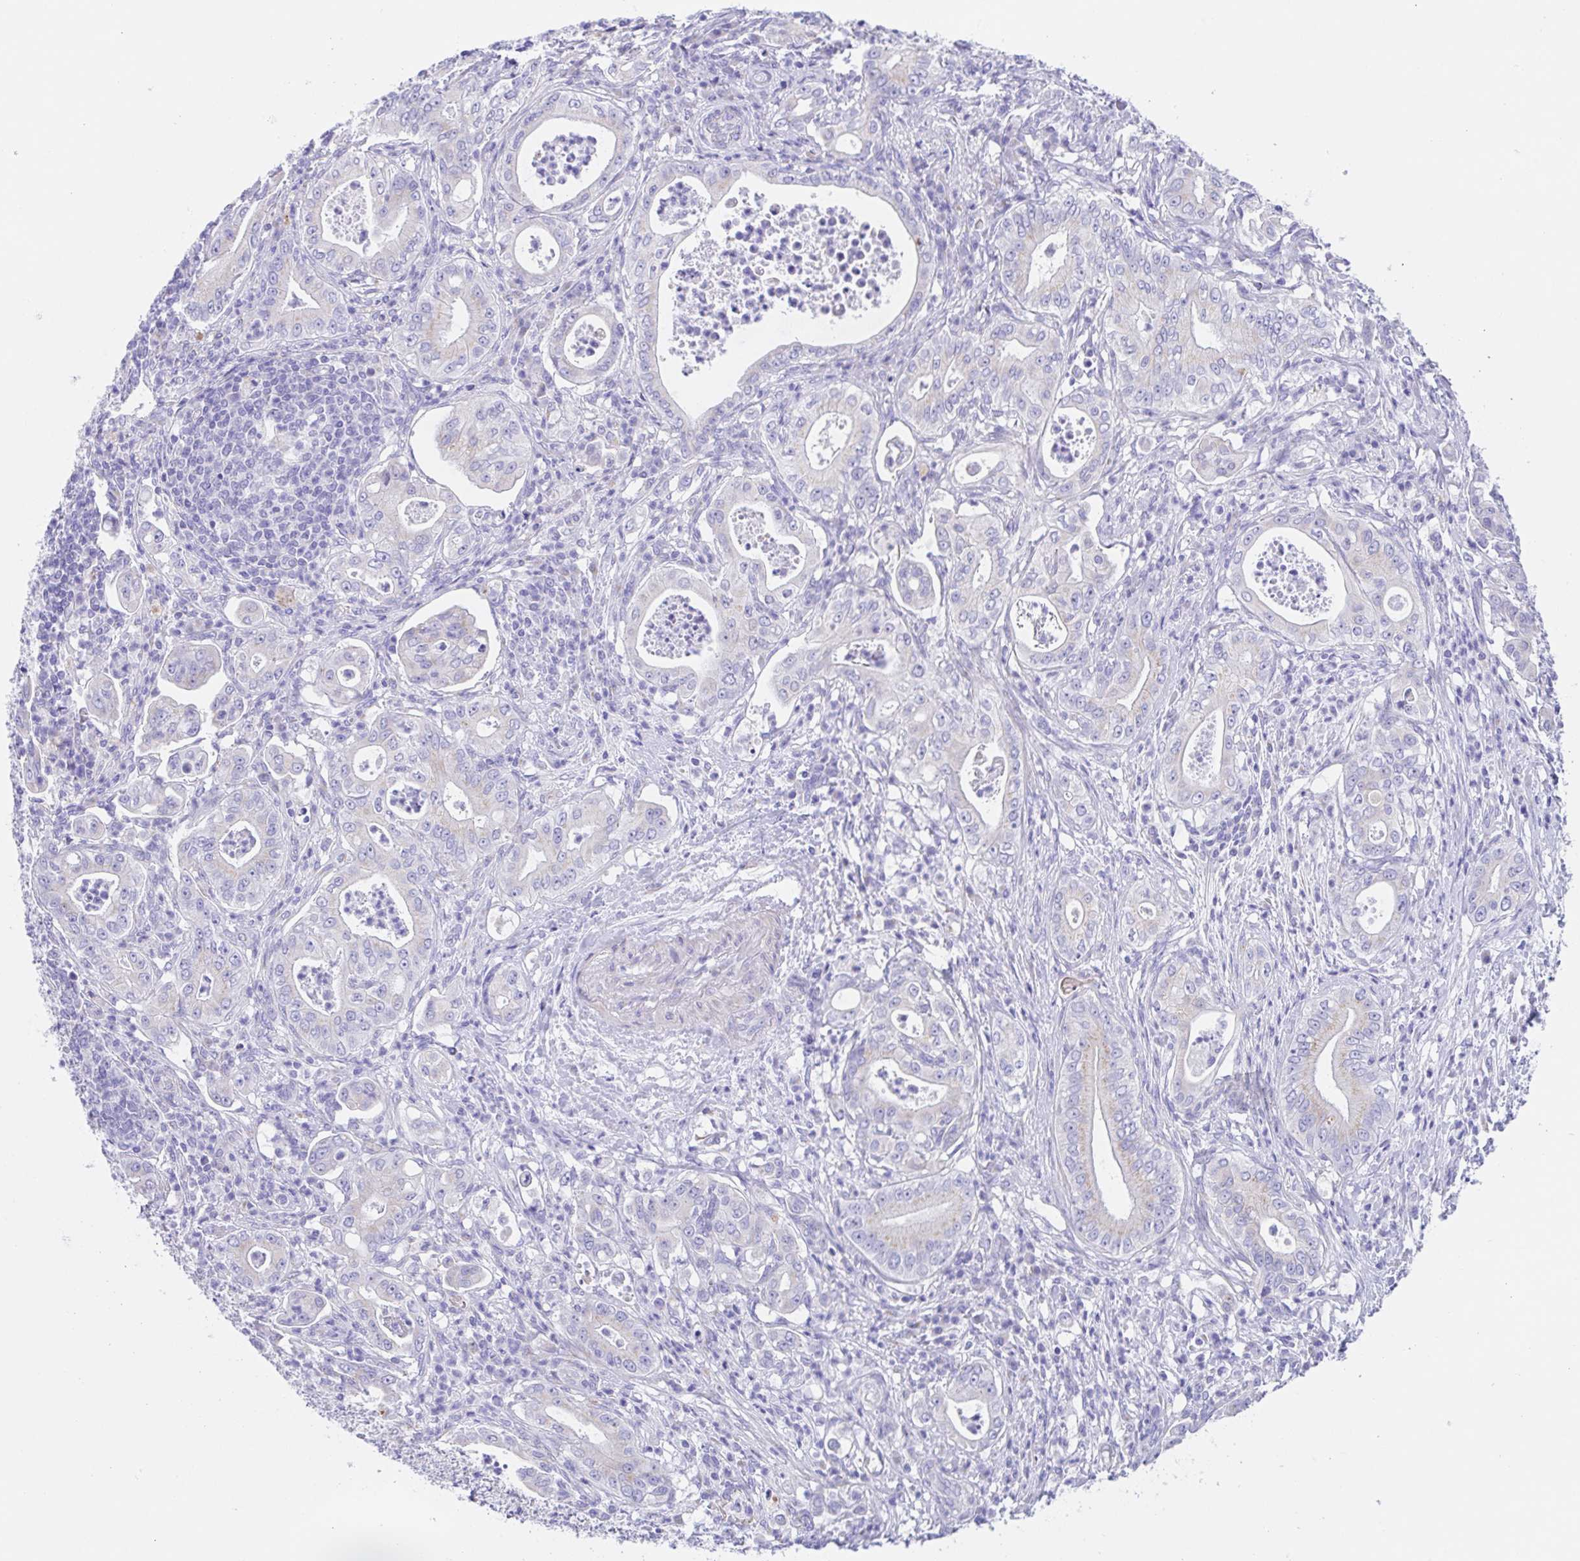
{"staining": {"intensity": "negative", "quantity": "none", "location": "none"}, "tissue": "pancreatic cancer", "cell_type": "Tumor cells", "image_type": "cancer", "snomed": [{"axis": "morphology", "description": "Adenocarcinoma, NOS"}, {"axis": "topography", "description": "Pancreas"}], "caption": "This is a histopathology image of immunohistochemistry (IHC) staining of pancreatic adenocarcinoma, which shows no staining in tumor cells.", "gene": "SCG3", "patient": {"sex": "male", "age": 71}}